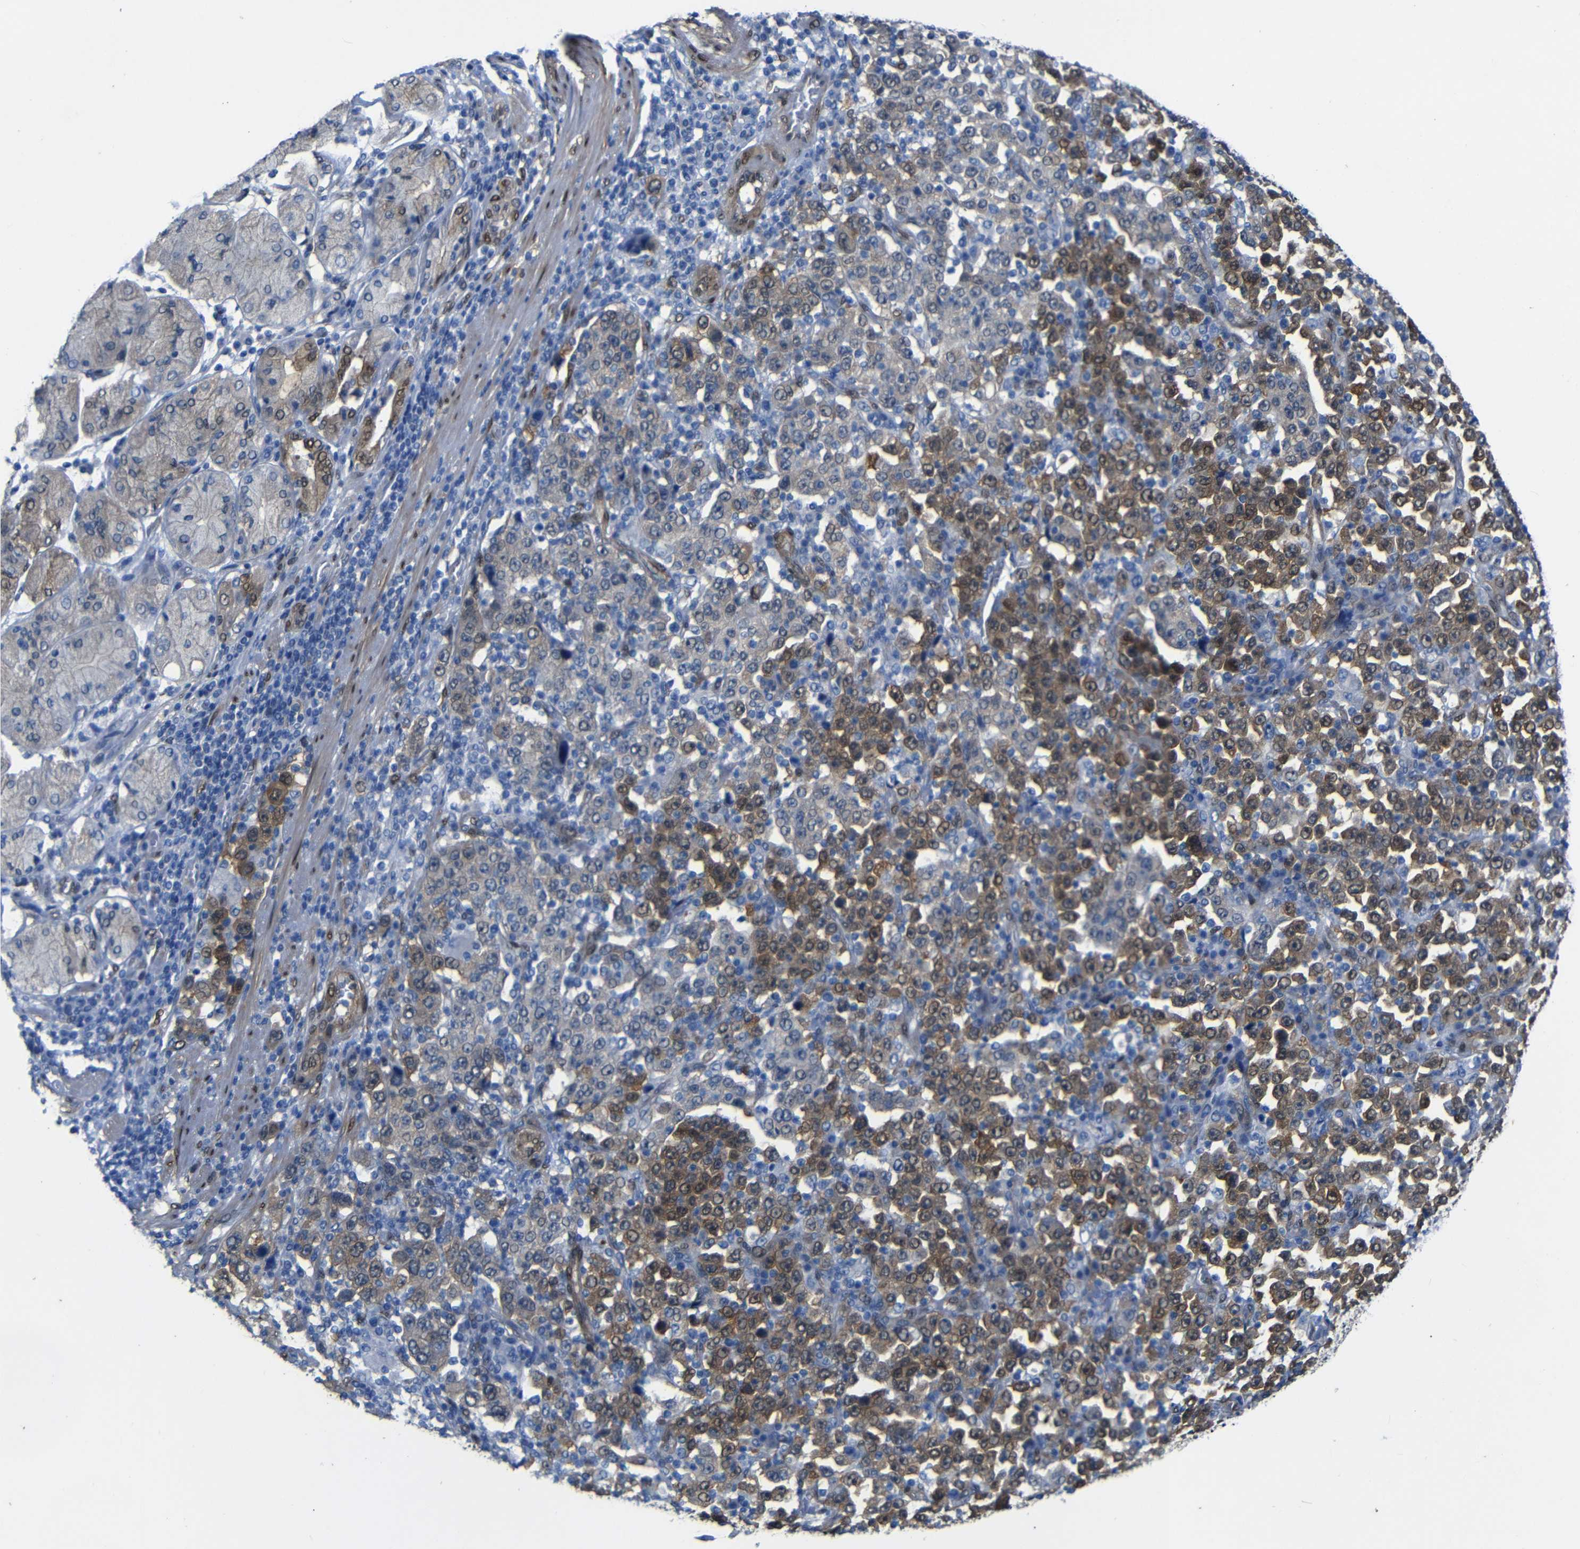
{"staining": {"intensity": "moderate", "quantity": ">75%", "location": "cytoplasmic/membranous,nuclear"}, "tissue": "stomach cancer", "cell_type": "Tumor cells", "image_type": "cancer", "snomed": [{"axis": "morphology", "description": "Normal tissue, NOS"}, {"axis": "morphology", "description": "Adenocarcinoma, NOS"}, {"axis": "topography", "description": "Stomach, upper"}, {"axis": "topography", "description": "Stomach"}], "caption": "Stomach adenocarcinoma stained with DAB (3,3'-diaminobenzidine) immunohistochemistry reveals medium levels of moderate cytoplasmic/membranous and nuclear positivity in about >75% of tumor cells. (DAB = brown stain, brightfield microscopy at high magnification).", "gene": "YAP1", "patient": {"sex": "male", "age": 59}}